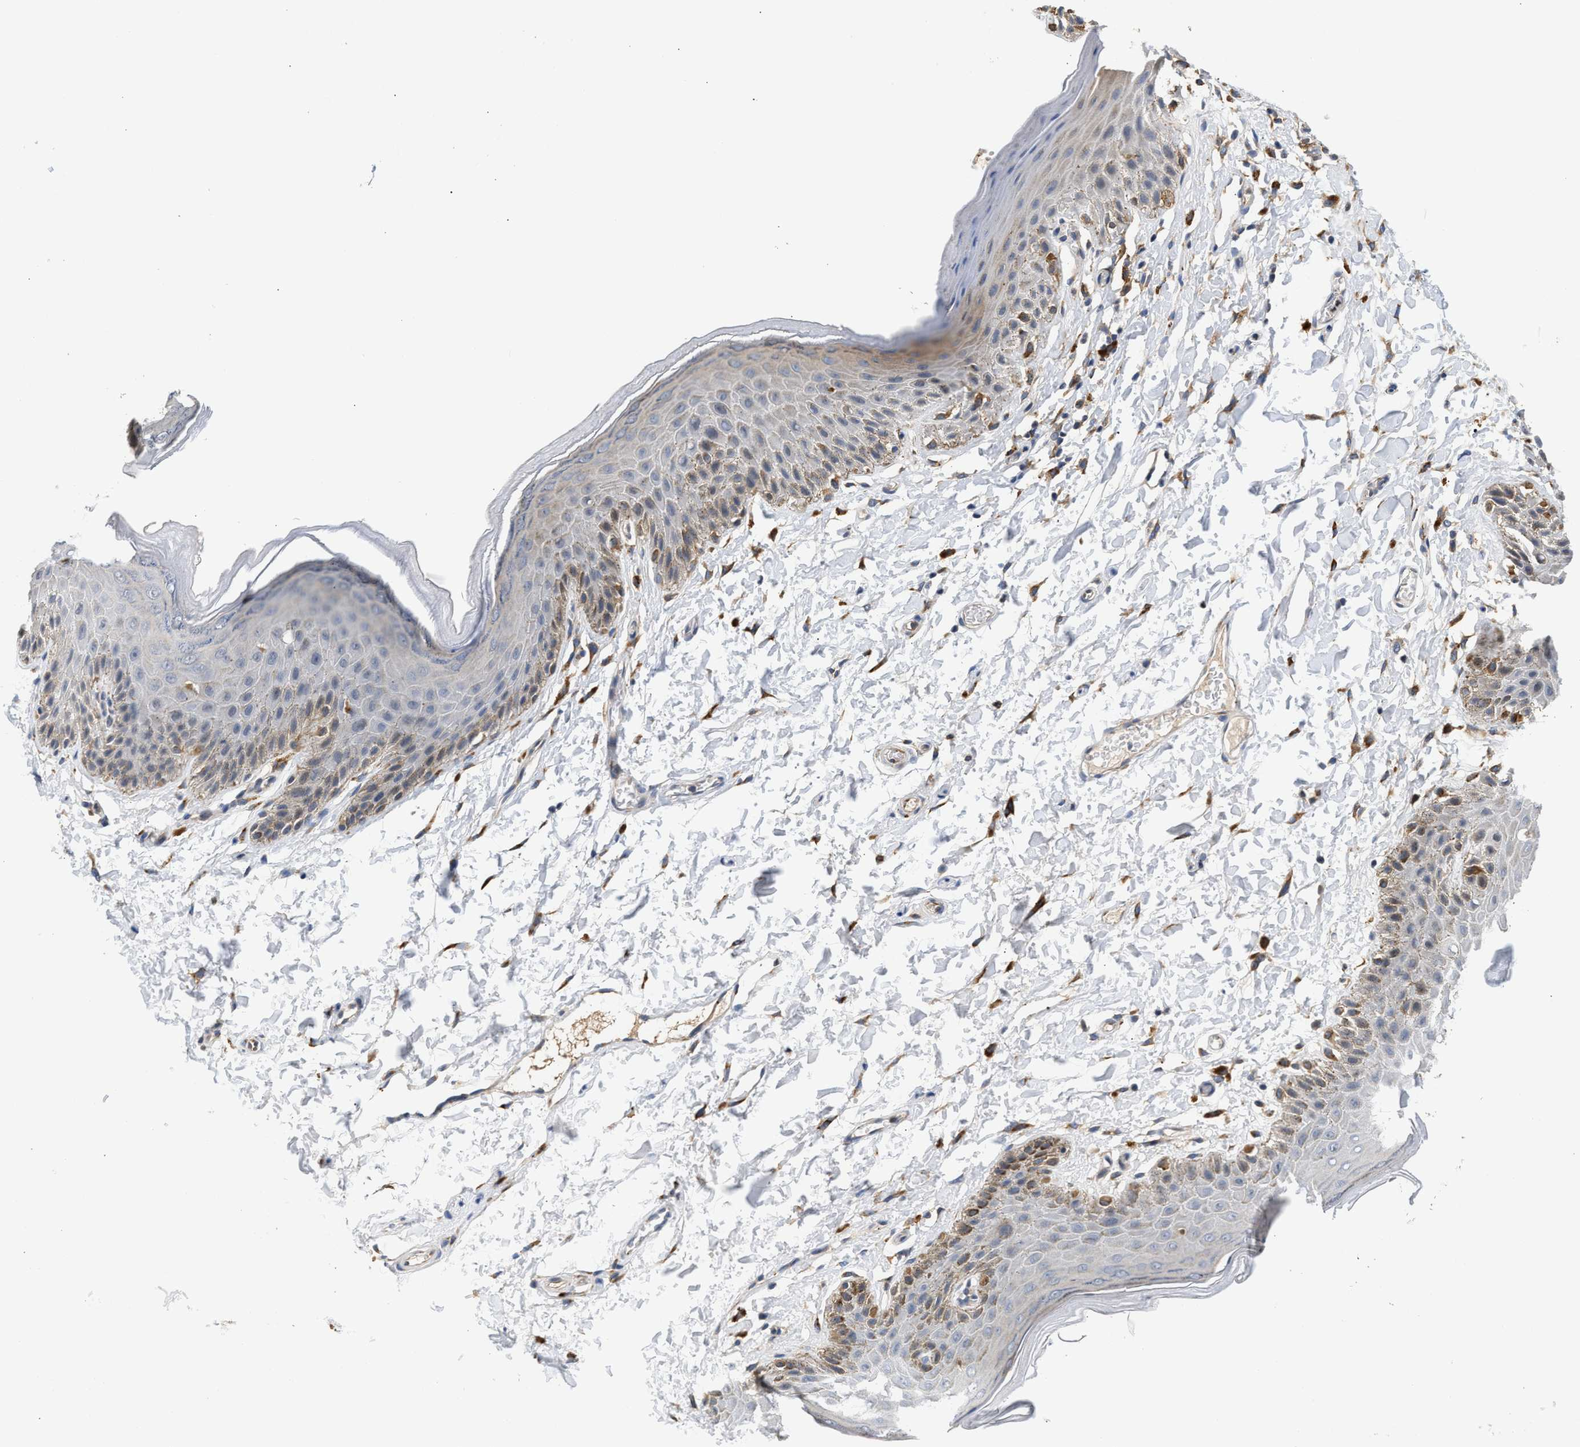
{"staining": {"intensity": "weak", "quantity": "<25%", "location": "cytoplasmic/membranous"}, "tissue": "skin", "cell_type": "Epidermal cells", "image_type": "normal", "snomed": [{"axis": "morphology", "description": "Normal tissue, NOS"}, {"axis": "topography", "description": "Anal"}], "caption": "Immunohistochemistry (IHC) image of unremarkable human skin stained for a protein (brown), which exhibits no expression in epidermal cells. (DAB IHC, high magnification).", "gene": "PPM1L", "patient": {"sex": "male", "age": 44}}